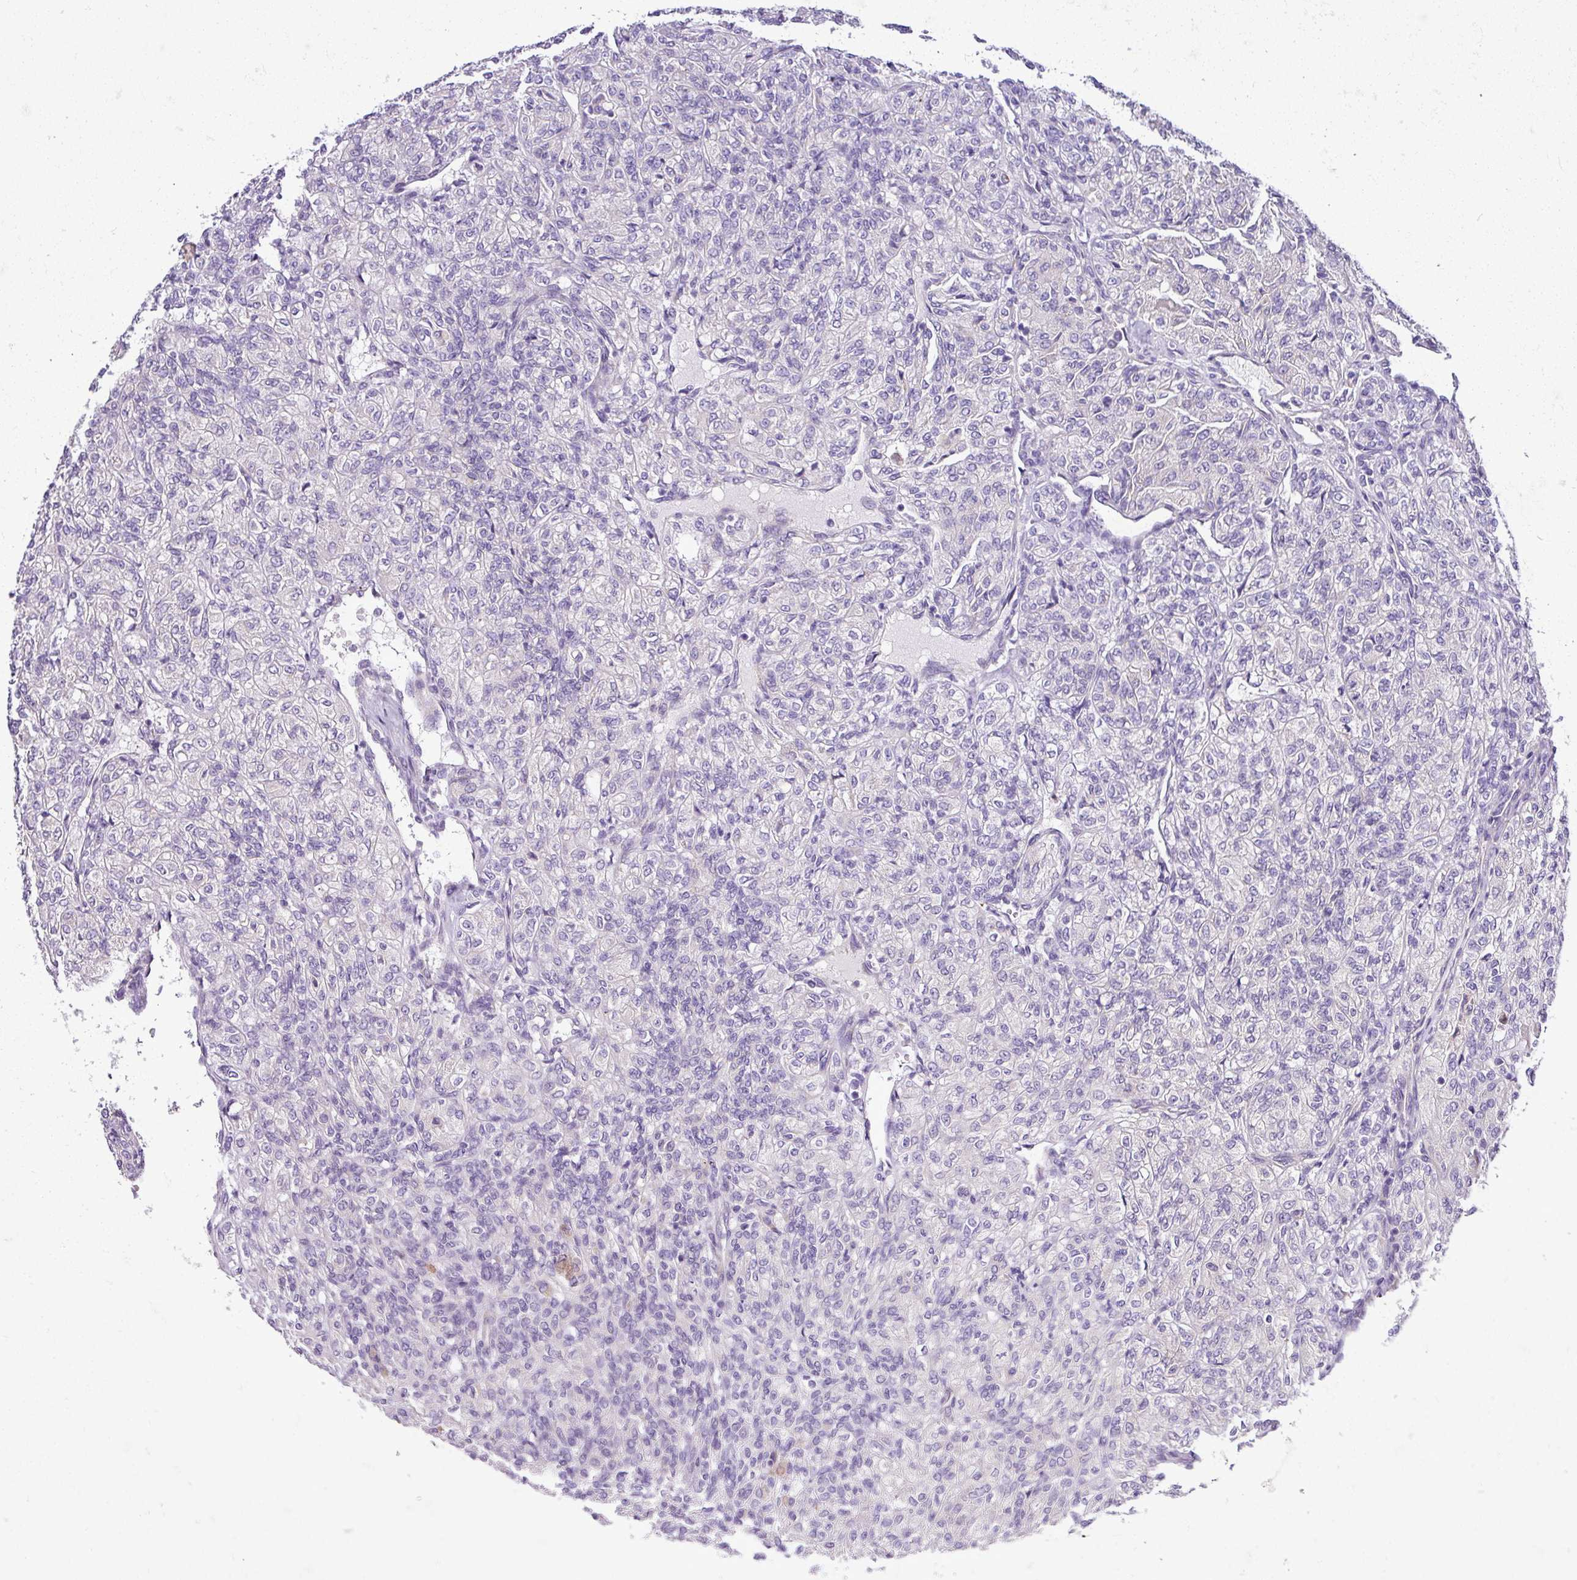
{"staining": {"intensity": "negative", "quantity": "none", "location": "none"}, "tissue": "renal cancer", "cell_type": "Tumor cells", "image_type": "cancer", "snomed": [{"axis": "morphology", "description": "Adenocarcinoma, NOS"}, {"axis": "topography", "description": "Kidney"}], "caption": "Renal cancer was stained to show a protein in brown. There is no significant expression in tumor cells. (Brightfield microscopy of DAB (3,3'-diaminobenzidine) immunohistochemistry (IHC) at high magnification).", "gene": "MOCS3", "patient": {"sex": "male", "age": 77}}